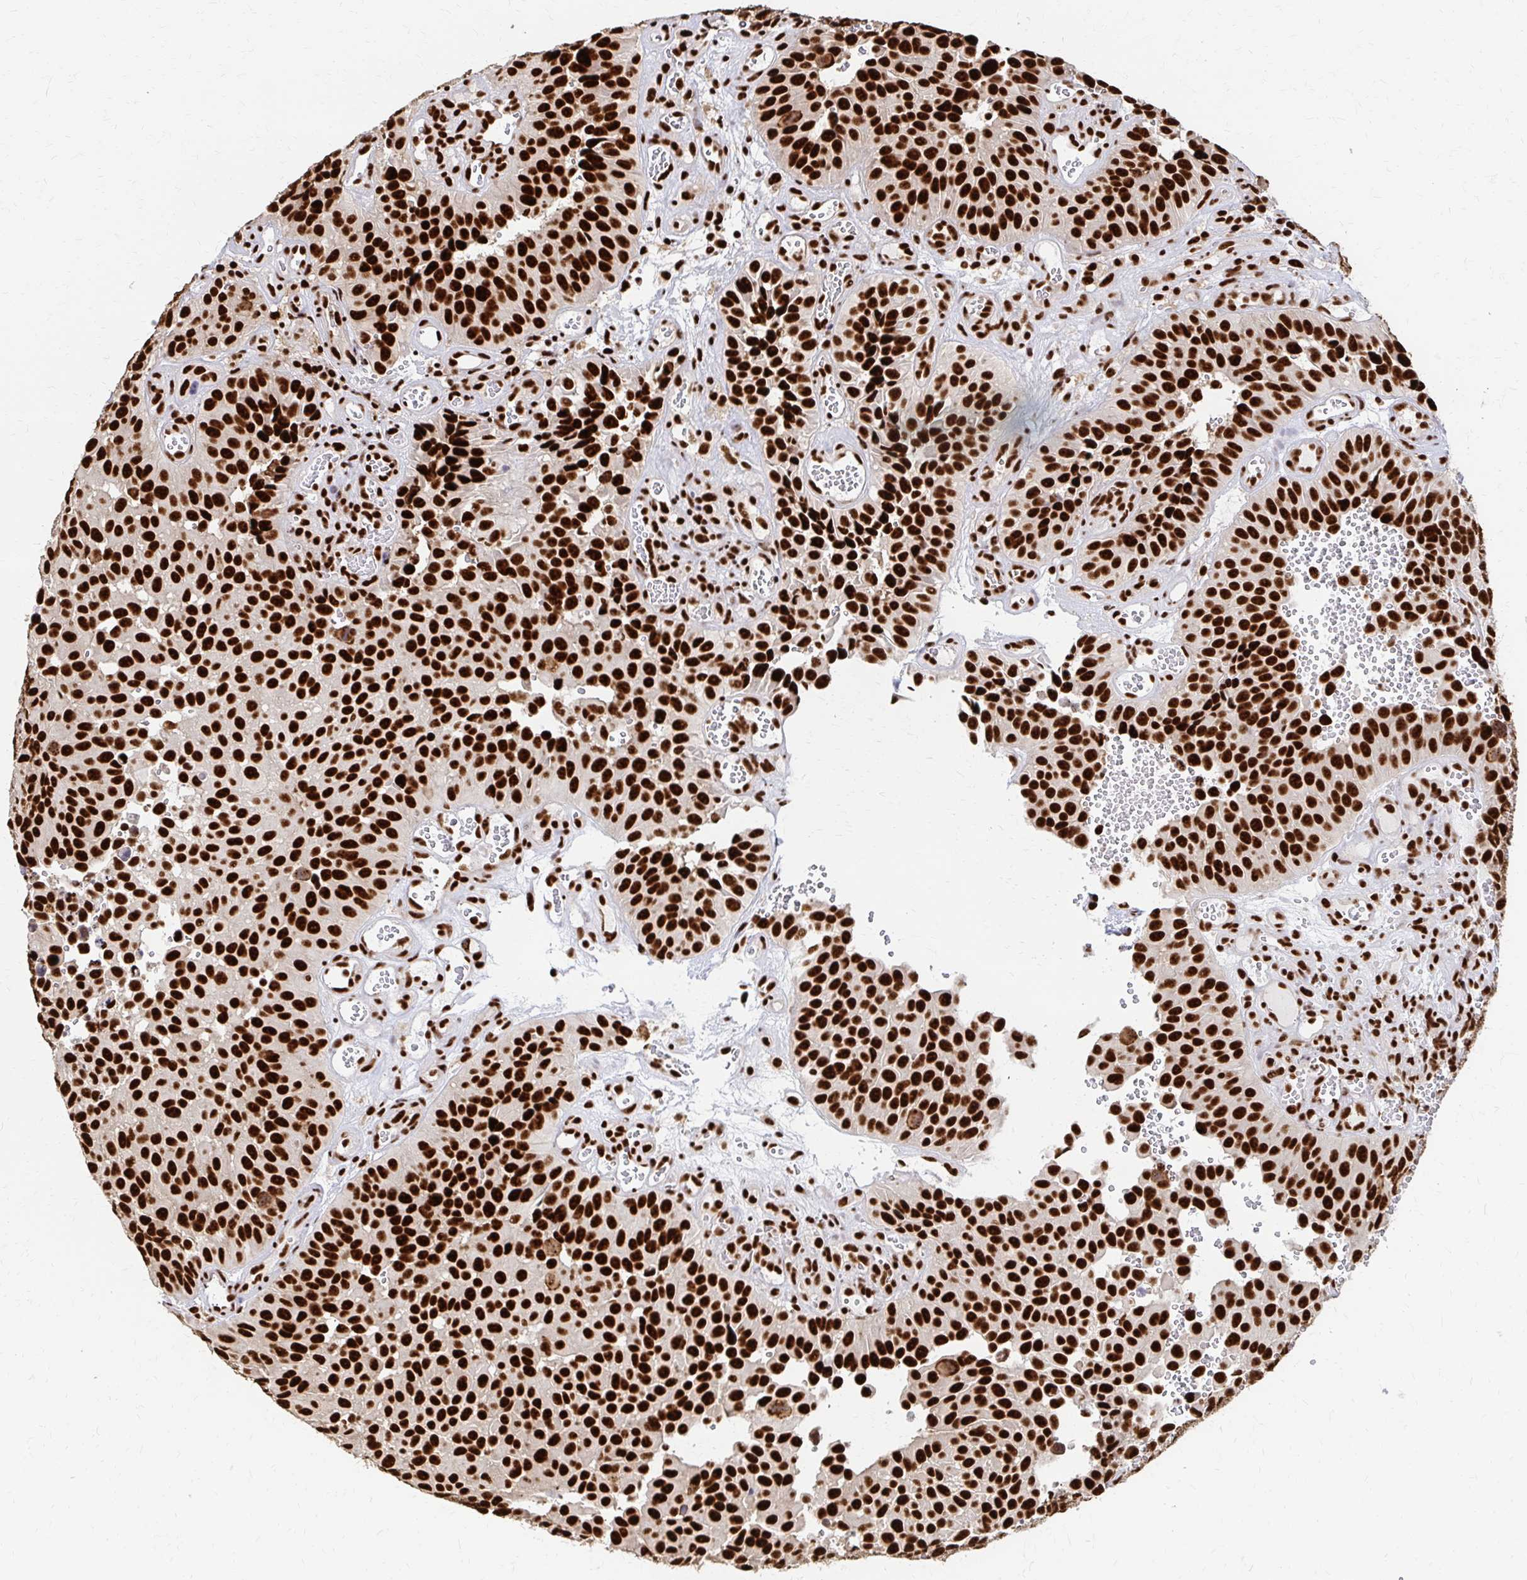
{"staining": {"intensity": "strong", "quantity": ">75%", "location": "nuclear"}, "tissue": "urothelial cancer", "cell_type": "Tumor cells", "image_type": "cancer", "snomed": [{"axis": "morphology", "description": "Urothelial carcinoma, Low grade"}, {"axis": "topography", "description": "Urinary bladder"}], "caption": "Tumor cells reveal high levels of strong nuclear positivity in approximately >75% of cells in human urothelial cancer.", "gene": "CNKSR3", "patient": {"sex": "male", "age": 76}}